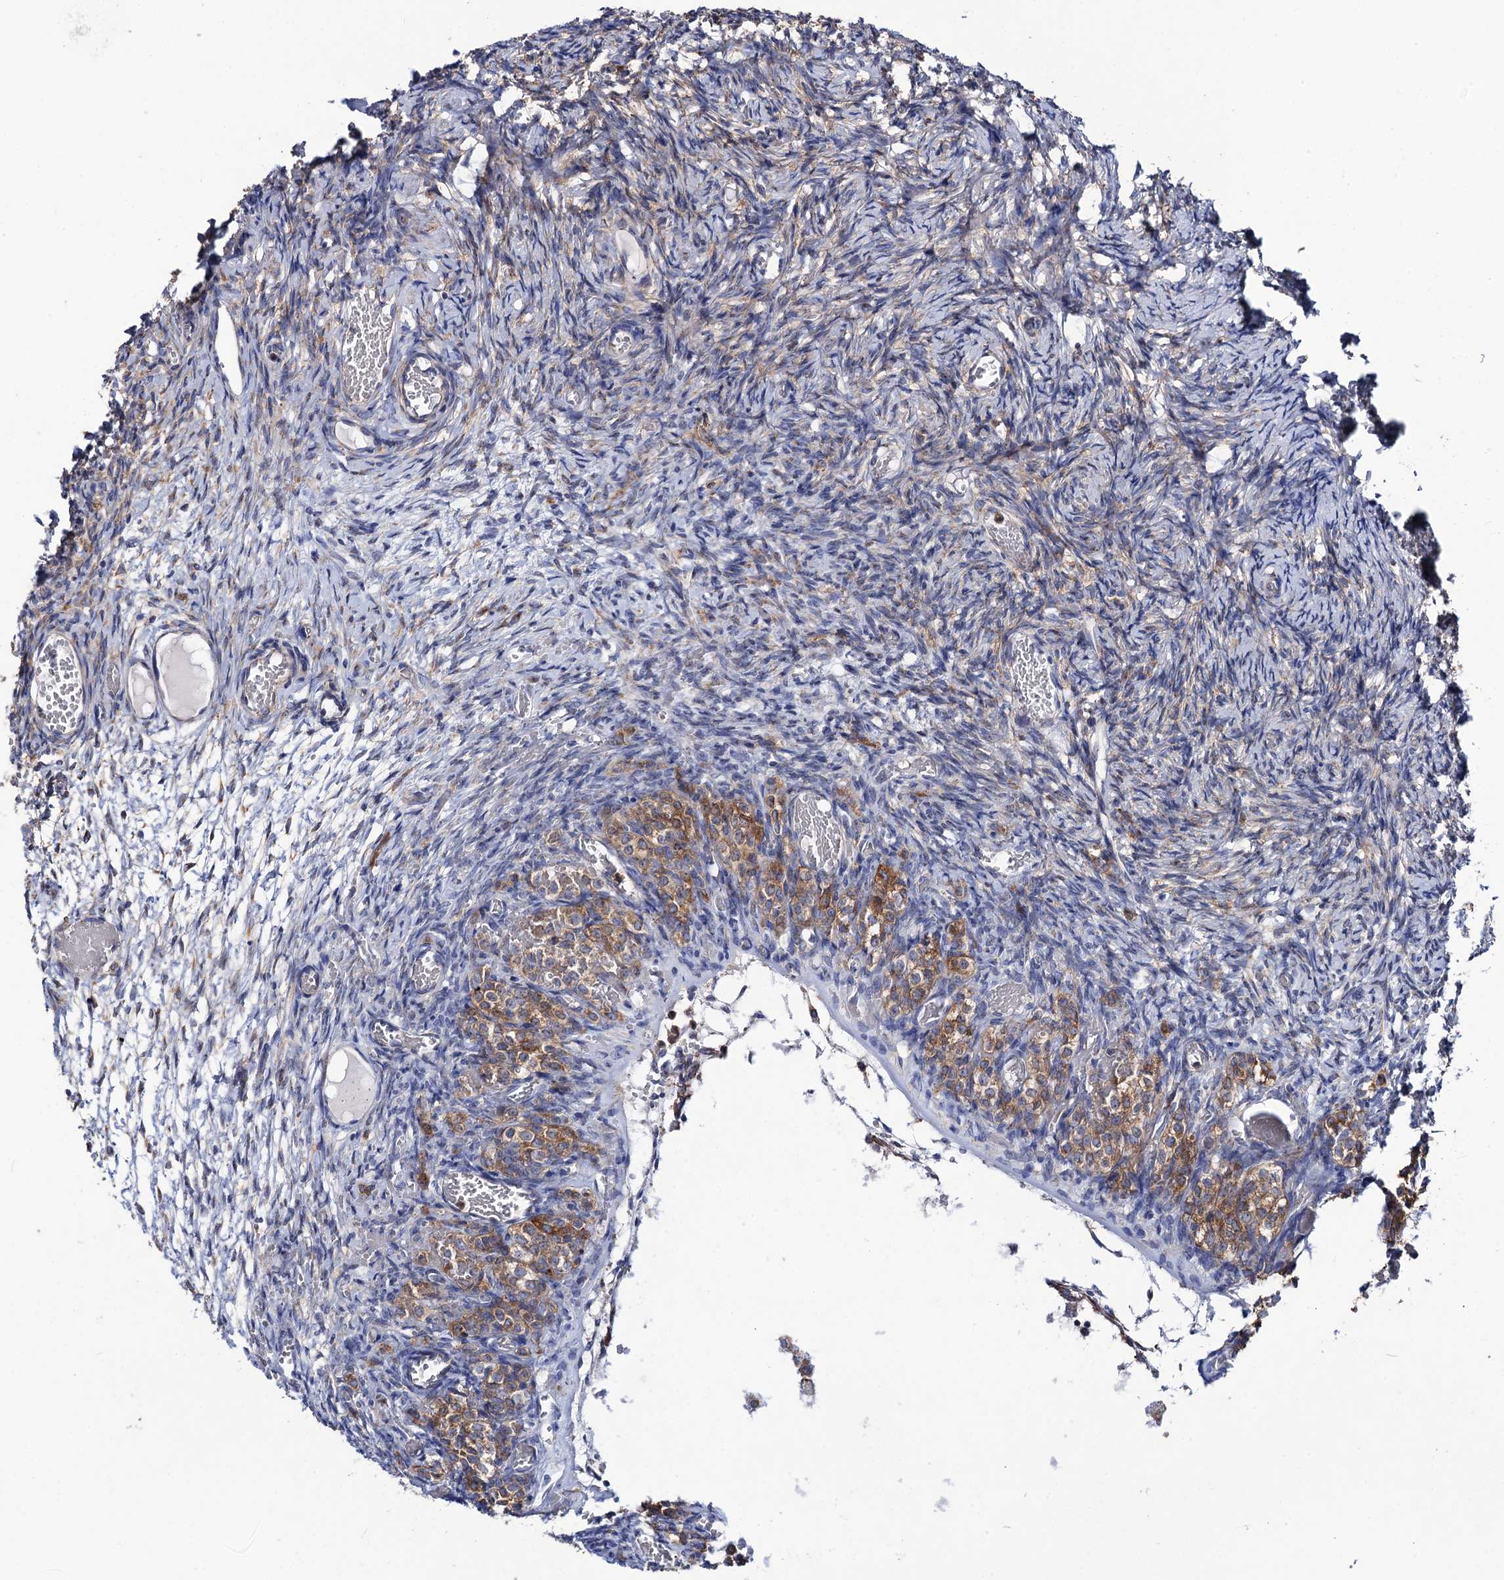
{"staining": {"intensity": "moderate", "quantity": "<25%", "location": "cytoplasmic/membranous"}, "tissue": "ovary", "cell_type": "Ovarian stroma cells", "image_type": "normal", "snomed": [{"axis": "morphology", "description": "Adenocarcinoma, NOS"}, {"axis": "topography", "description": "Endometrium"}], "caption": "Brown immunohistochemical staining in normal human ovary demonstrates moderate cytoplasmic/membranous staining in about <25% of ovarian stroma cells. (IHC, brightfield microscopy, high magnification).", "gene": "DYDC1", "patient": {"sex": "female", "age": 32}}